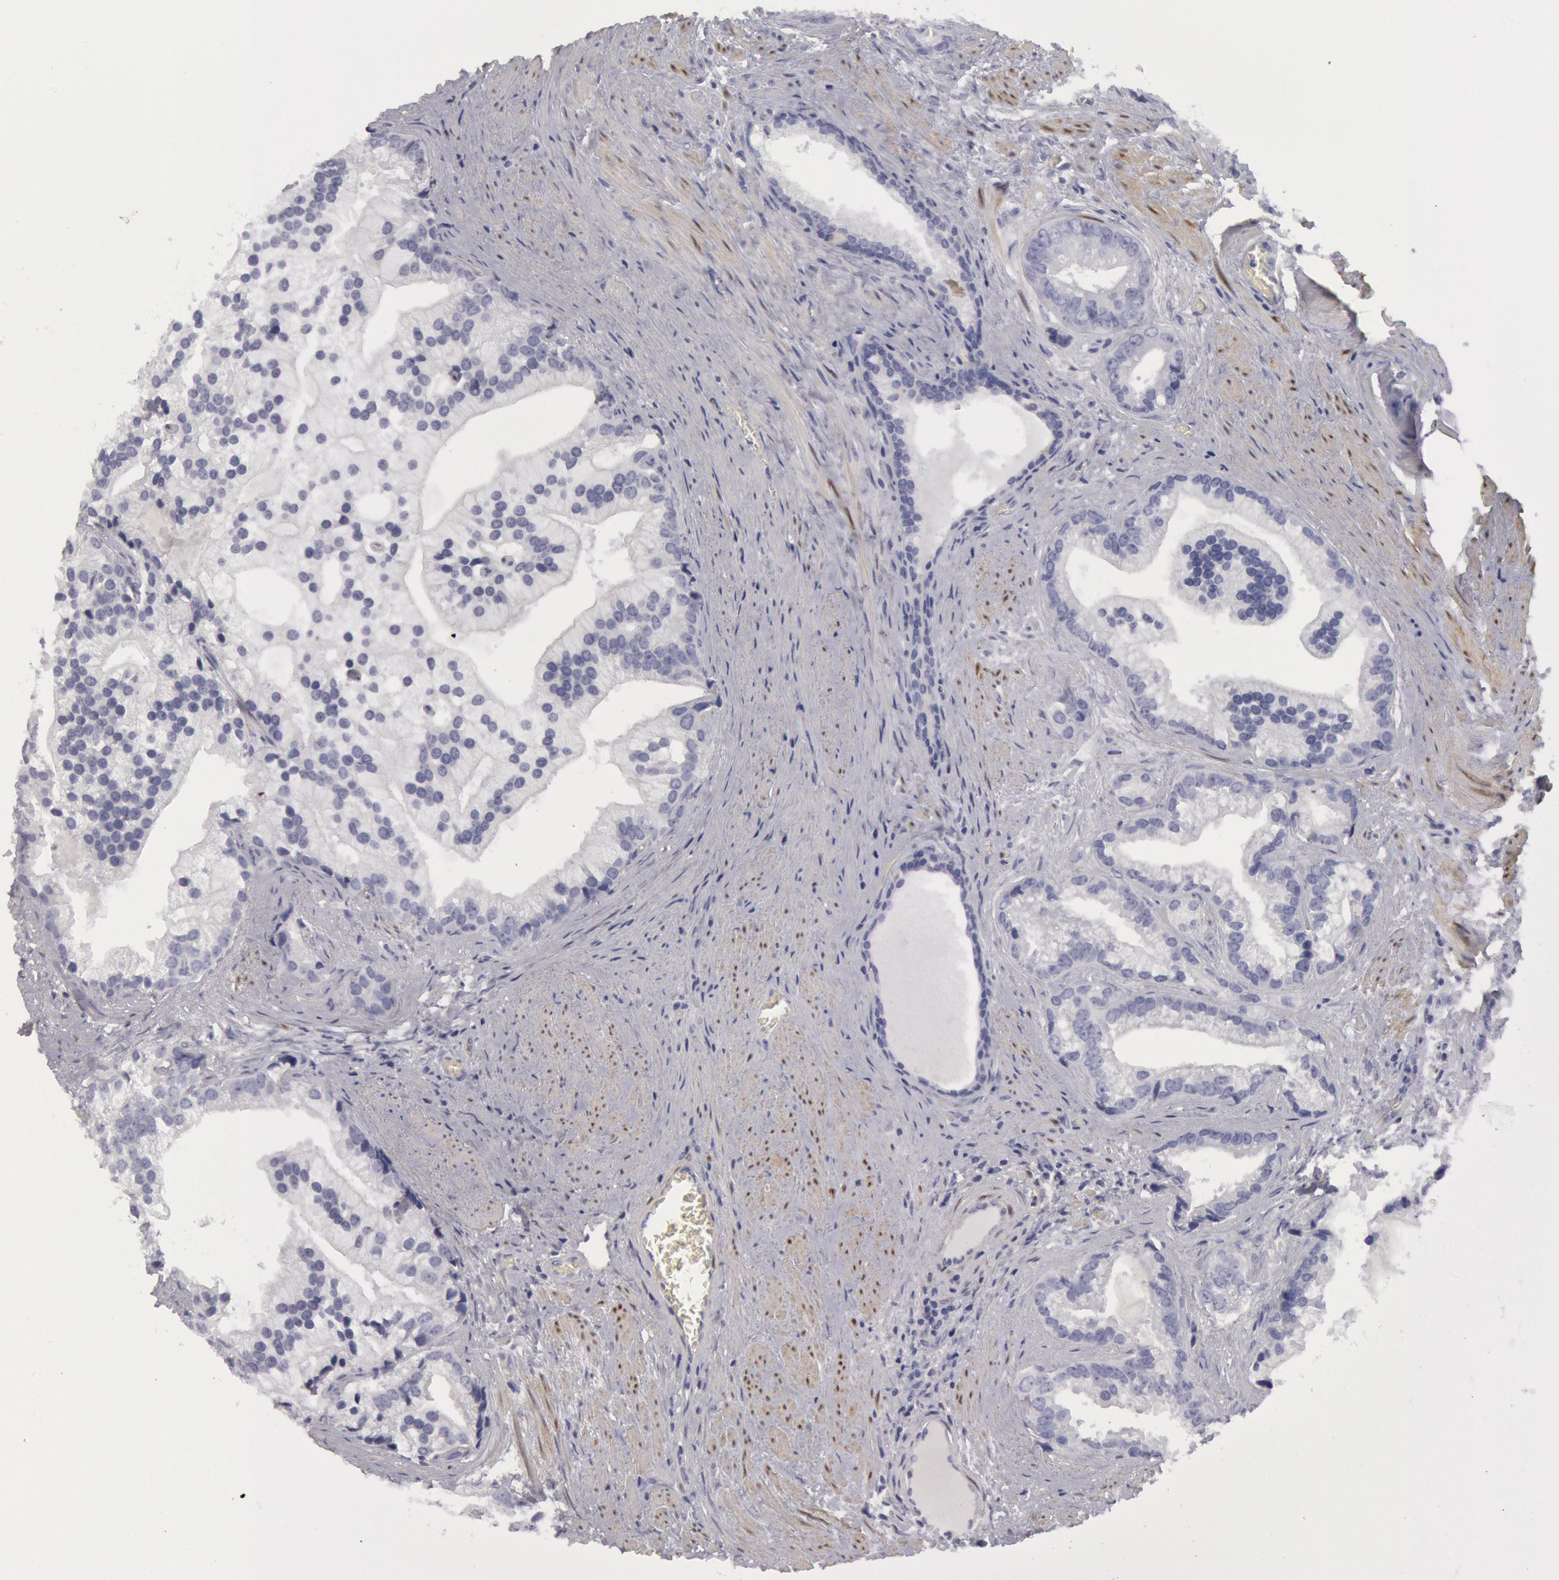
{"staining": {"intensity": "negative", "quantity": "none", "location": "none"}, "tissue": "prostate cancer", "cell_type": "Tumor cells", "image_type": "cancer", "snomed": [{"axis": "morphology", "description": "Adenocarcinoma, Low grade"}, {"axis": "topography", "description": "Prostate"}], "caption": "DAB (3,3'-diaminobenzidine) immunohistochemical staining of prostate cancer (adenocarcinoma (low-grade)) shows no significant staining in tumor cells.", "gene": "FHL1", "patient": {"sex": "male", "age": 71}}